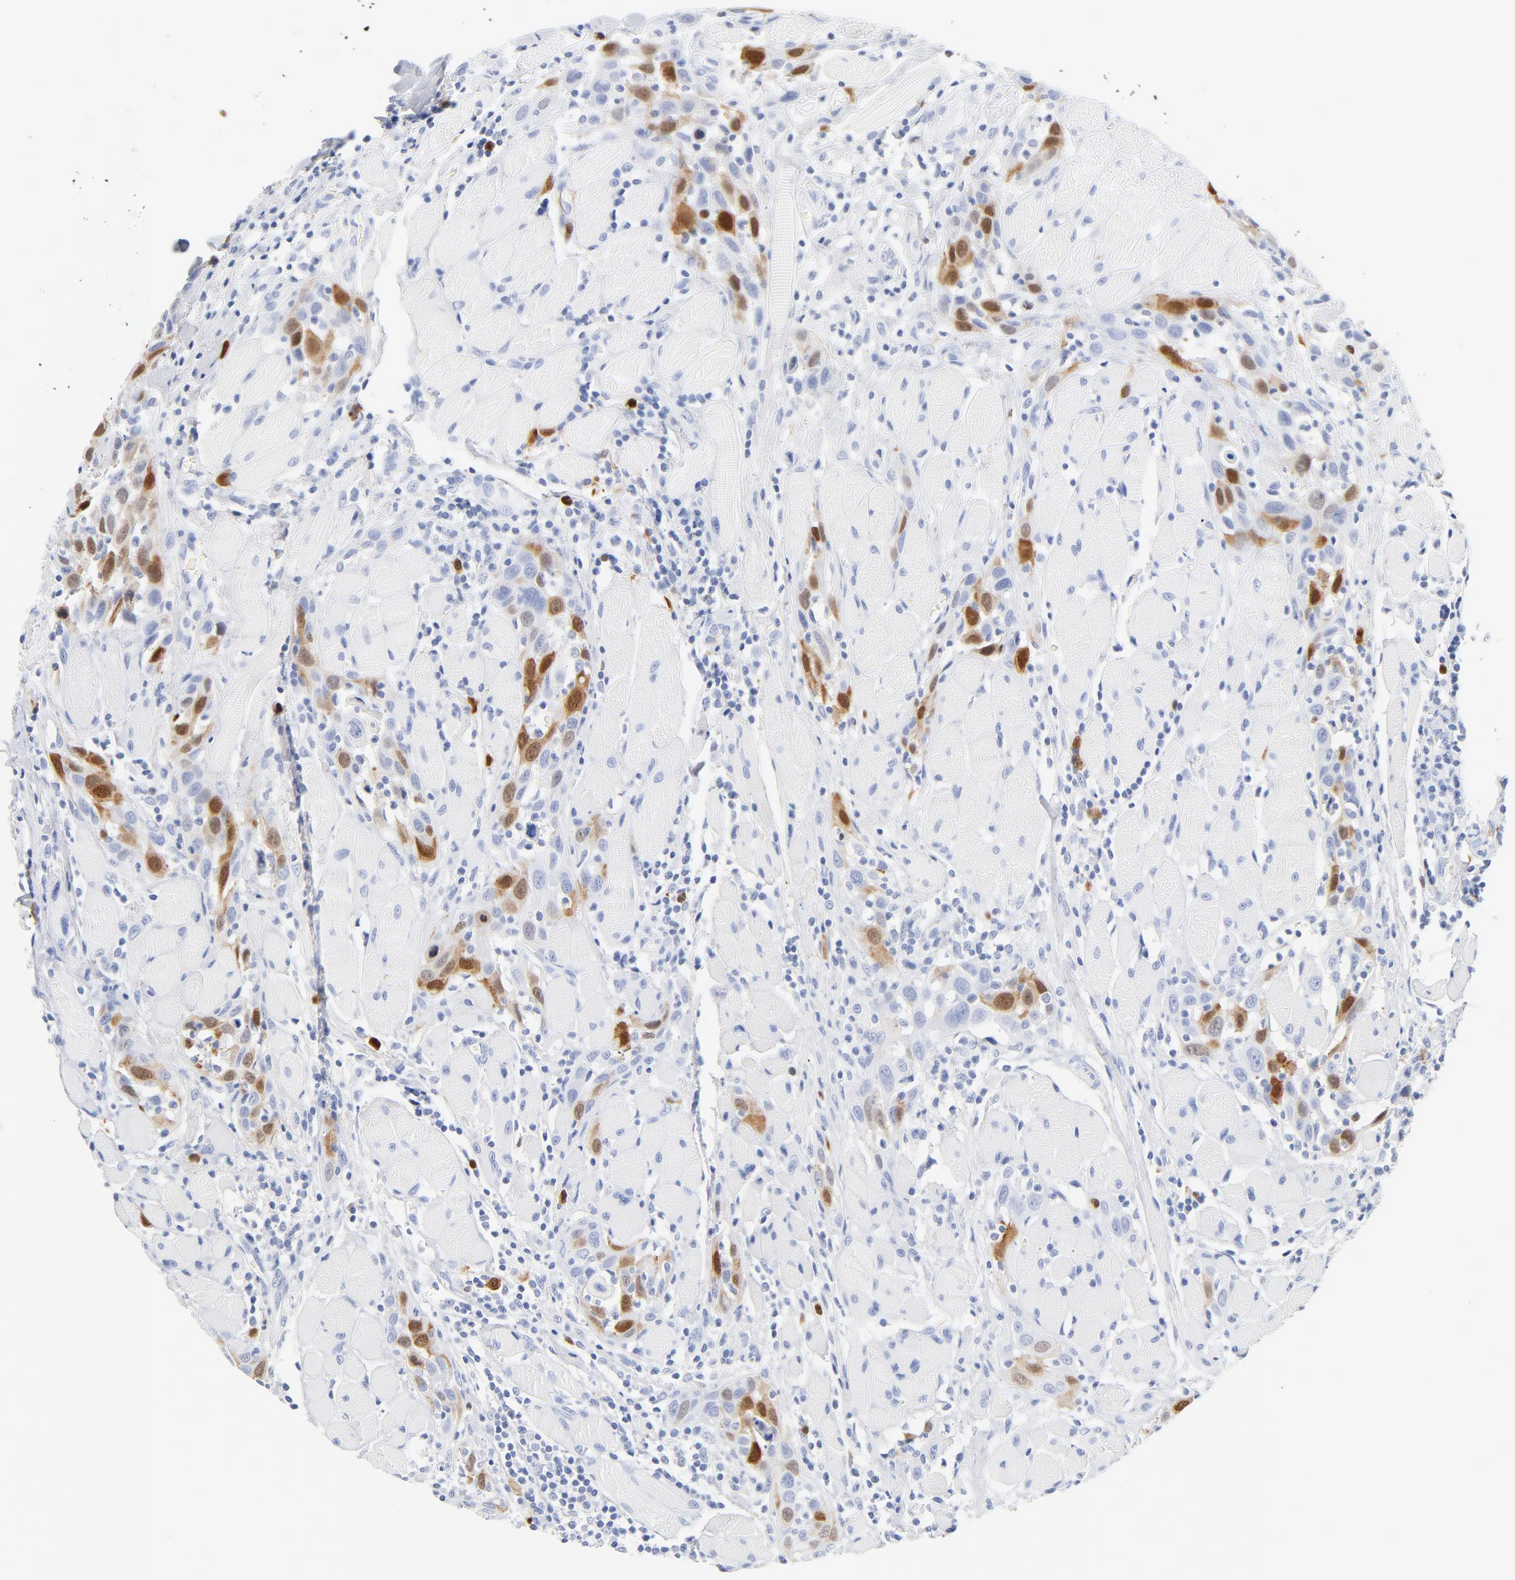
{"staining": {"intensity": "moderate", "quantity": "<25%", "location": "cytoplasmic/membranous,nuclear"}, "tissue": "head and neck cancer", "cell_type": "Tumor cells", "image_type": "cancer", "snomed": [{"axis": "morphology", "description": "Squamous cell carcinoma, NOS"}, {"axis": "topography", "description": "Oral tissue"}, {"axis": "topography", "description": "Head-Neck"}], "caption": "Brown immunohistochemical staining in head and neck squamous cell carcinoma reveals moderate cytoplasmic/membranous and nuclear expression in about <25% of tumor cells. (Brightfield microscopy of DAB IHC at high magnification).", "gene": "CDC20", "patient": {"sex": "female", "age": 50}}